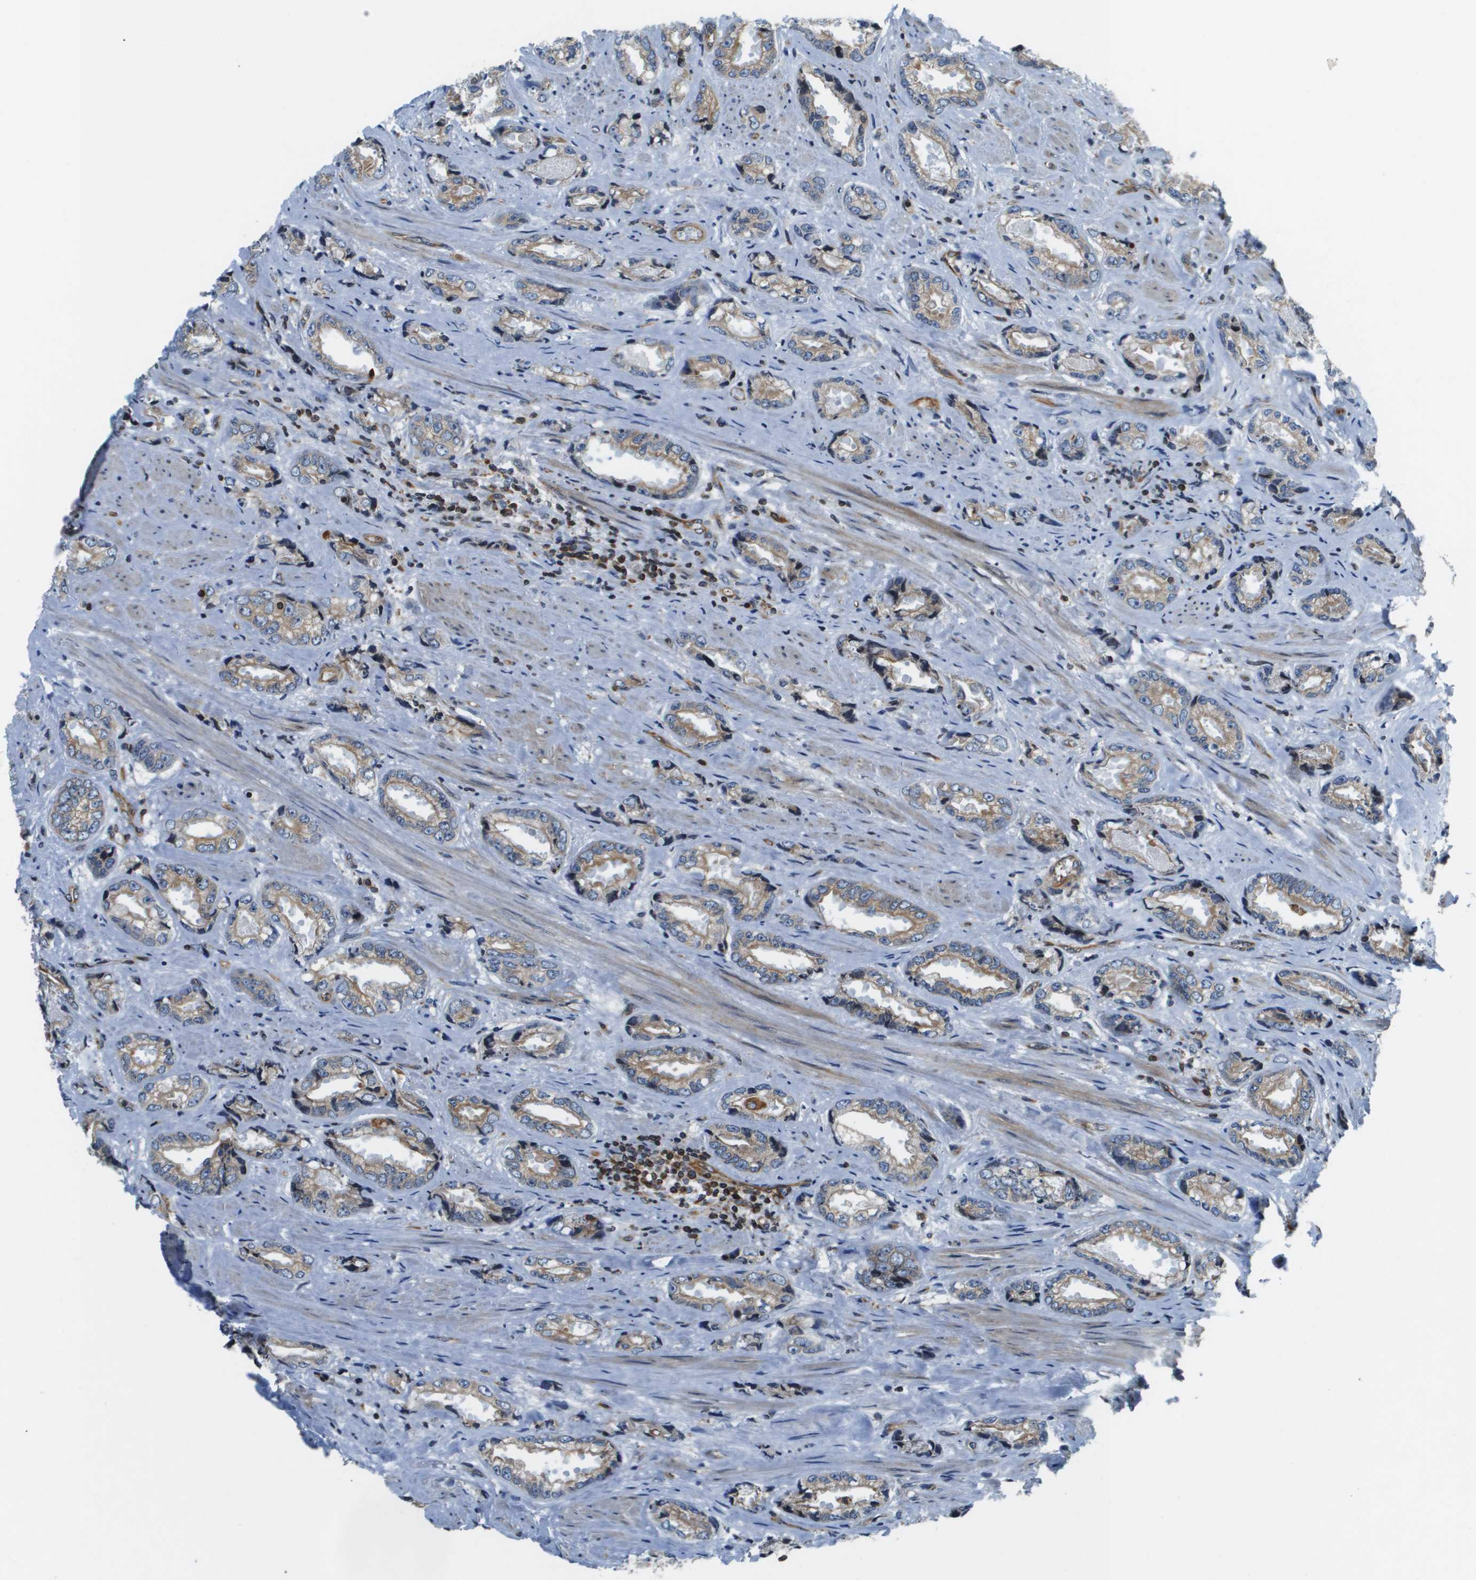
{"staining": {"intensity": "weak", "quantity": ">75%", "location": "cytoplasmic/membranous"}, "tissue": "prostate cancer", "cell_type": "Tumor cells", "image_type": "cancer", "snomed": [{"axis": "morphology", "description": "Adenocarcinoma, High grade"}, {"axis": "topography", "description": "Prostate"}], "caption": "Prostate cancer stained with DAB immunohistochemistry shows low levels of weak cytoplasmic/membranous expression in approximately >75% of tumor cells. (Stains: DAB (3,3'-diaminobenzidine) in brown, nuclei in blue, Microscopy: brightfield microscopy at high magnification).", "gene": "ESYT1", "patient": {"sex": "male", "age": 61}}